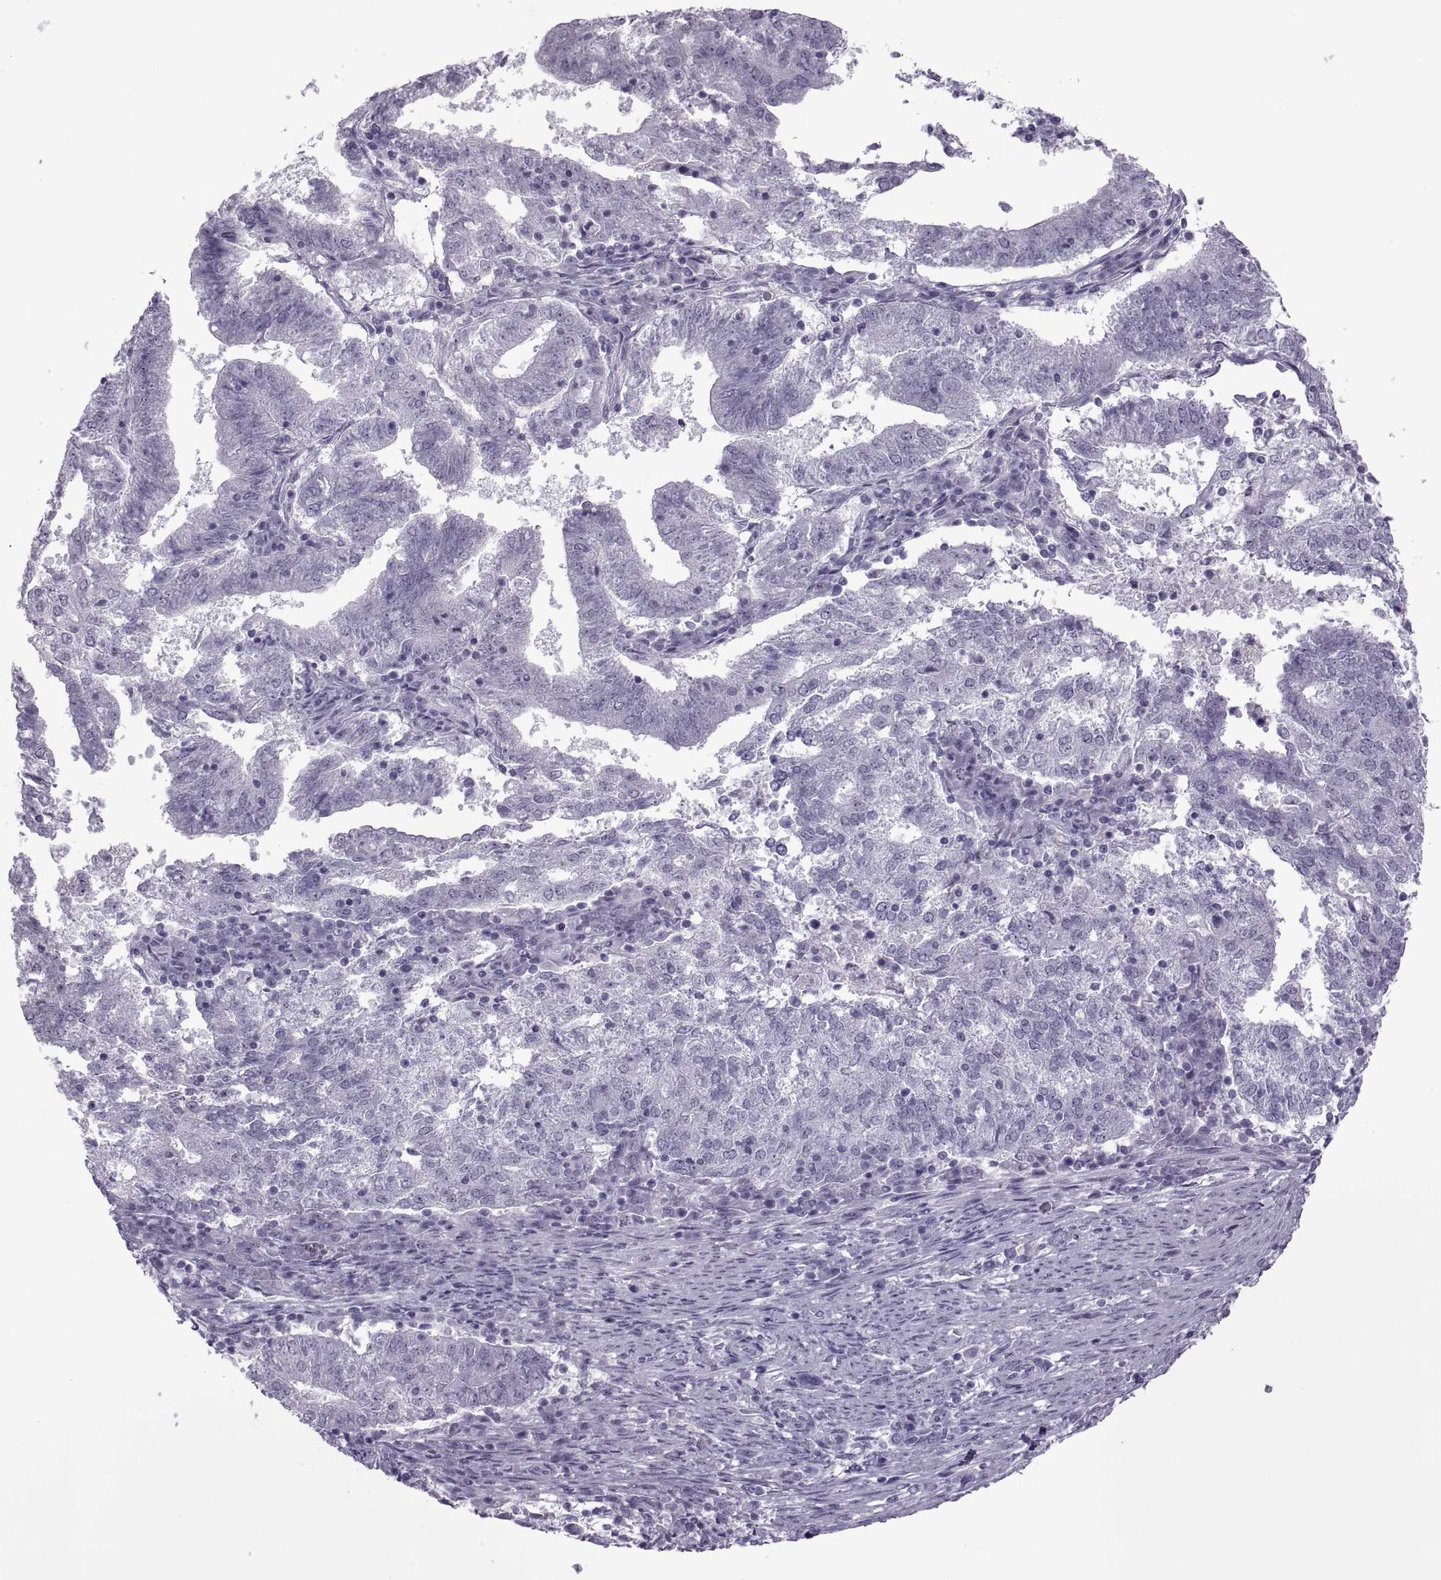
{"staining": {"intensity": "negative", "quantity": "none", "location": "none"}, "tissue": "endometrial cancer", "cell_type": "Tumor cells", "image_type": "cancer", "snomed": [{"axis": "morphology", "description": "Adenocarcinoma, NOS"}, {"axis": "topography", "description": "Endometrium"}], "caption": "A high-resolution photomicrograph shows immunohistochemistry staining of endometrial cancer, which exhibits no significant expression in tumor cells. (Immunohistochemistry (ihc), brightfield microscopy, high magnification).", "gene": "FAM24A", "patient": {"sex": "female", "age": 82}}